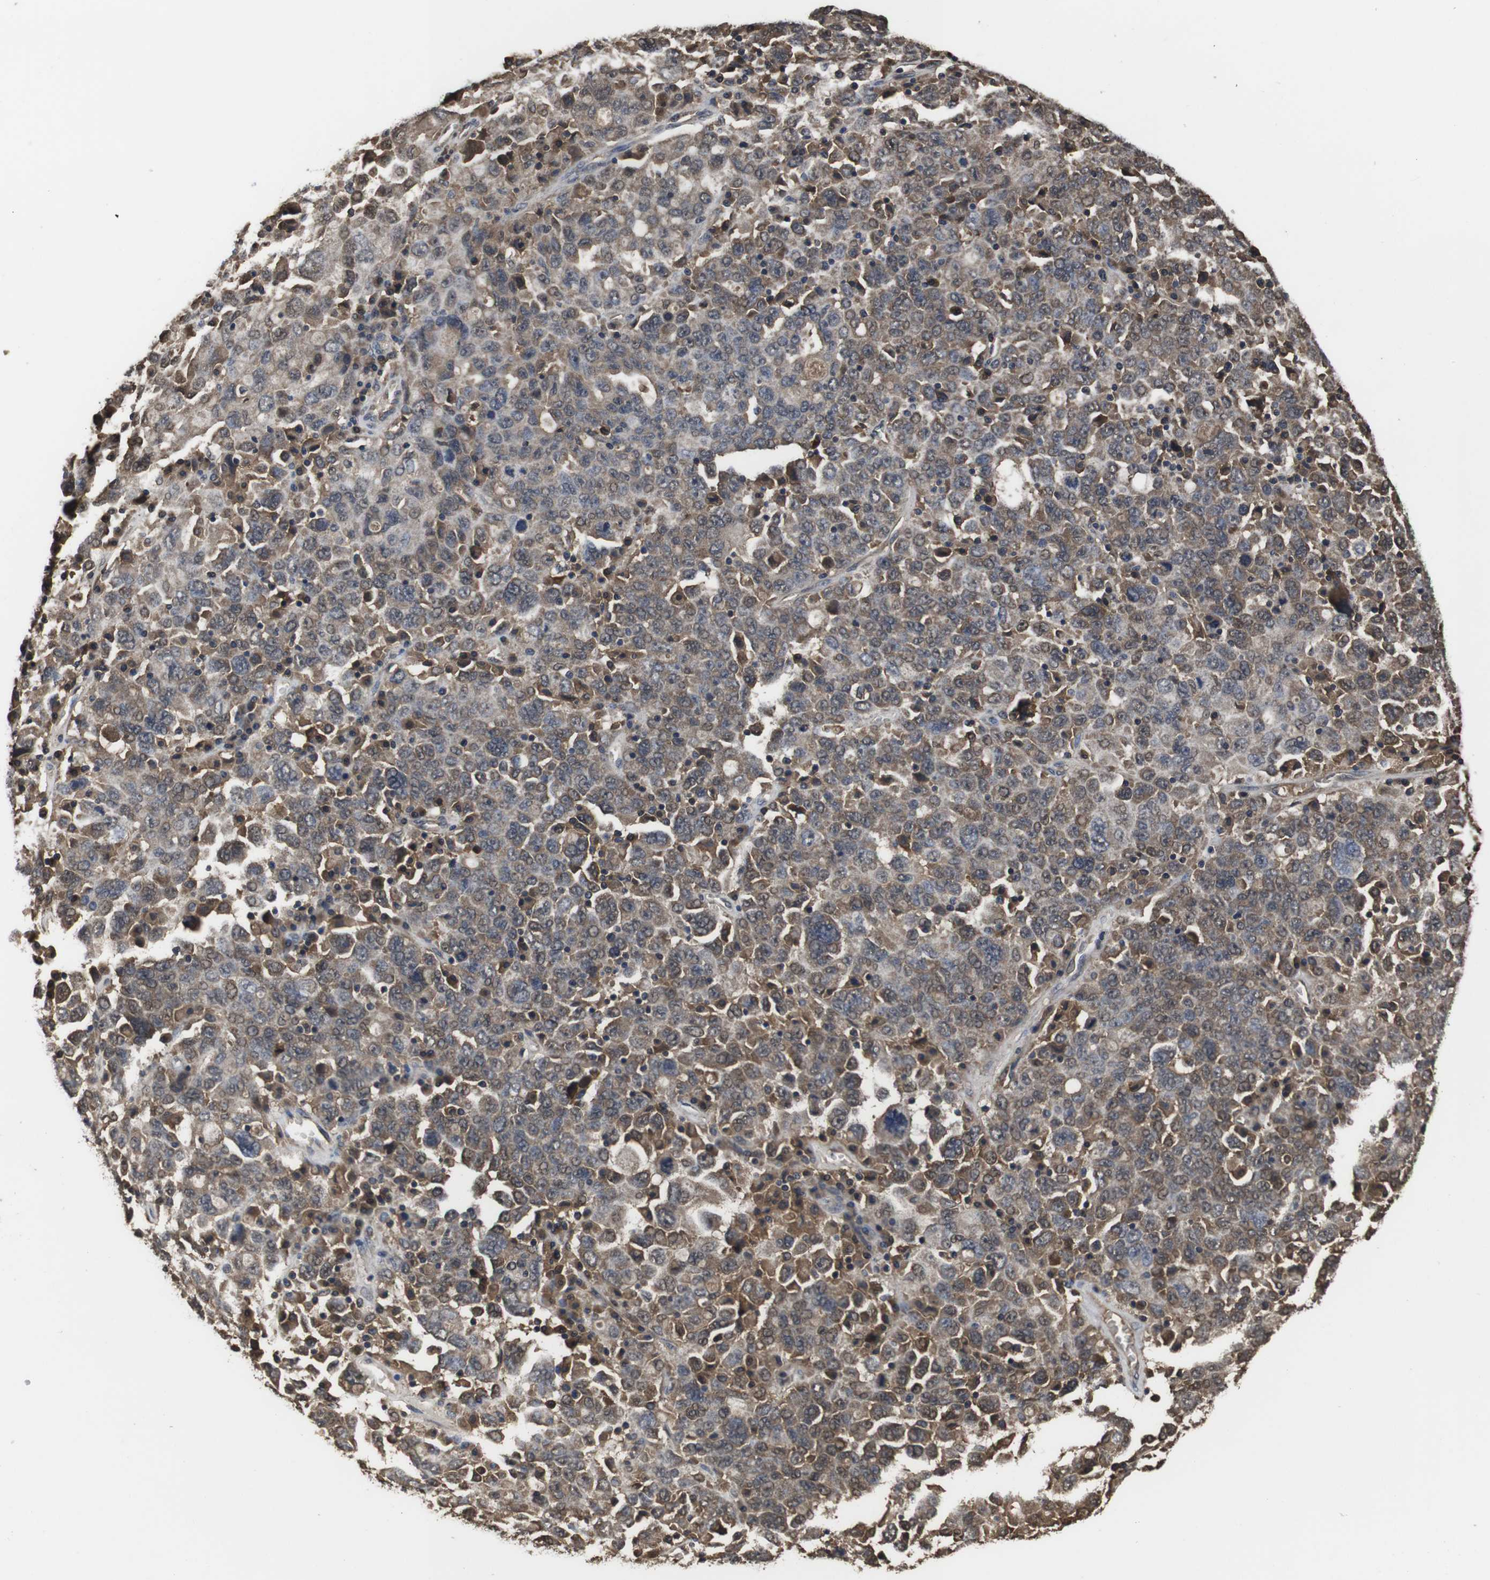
{"staining": {"intensity": "moderate", "quantity": "25%-75%", "location": "cytoplasmic/membranous"}, "tissue": "ovarian cancer", "cell_type": "Tumor cells", "image_type": "cancer", "snomed": [{"axis": "morphology", "description": "Carcinoma, endometroid"}, {"axis": "topography", "description": "Ovary"}], "caption": "Immunohistochemistry (IHC) of ovarian endometroid carcinoma displays medium levels of moderate cytoplasmic/membranous expression in about 25%-75% of tumor cells.", "gene": "CXCL11", "patient": {"sex": "female", "age": 62}}